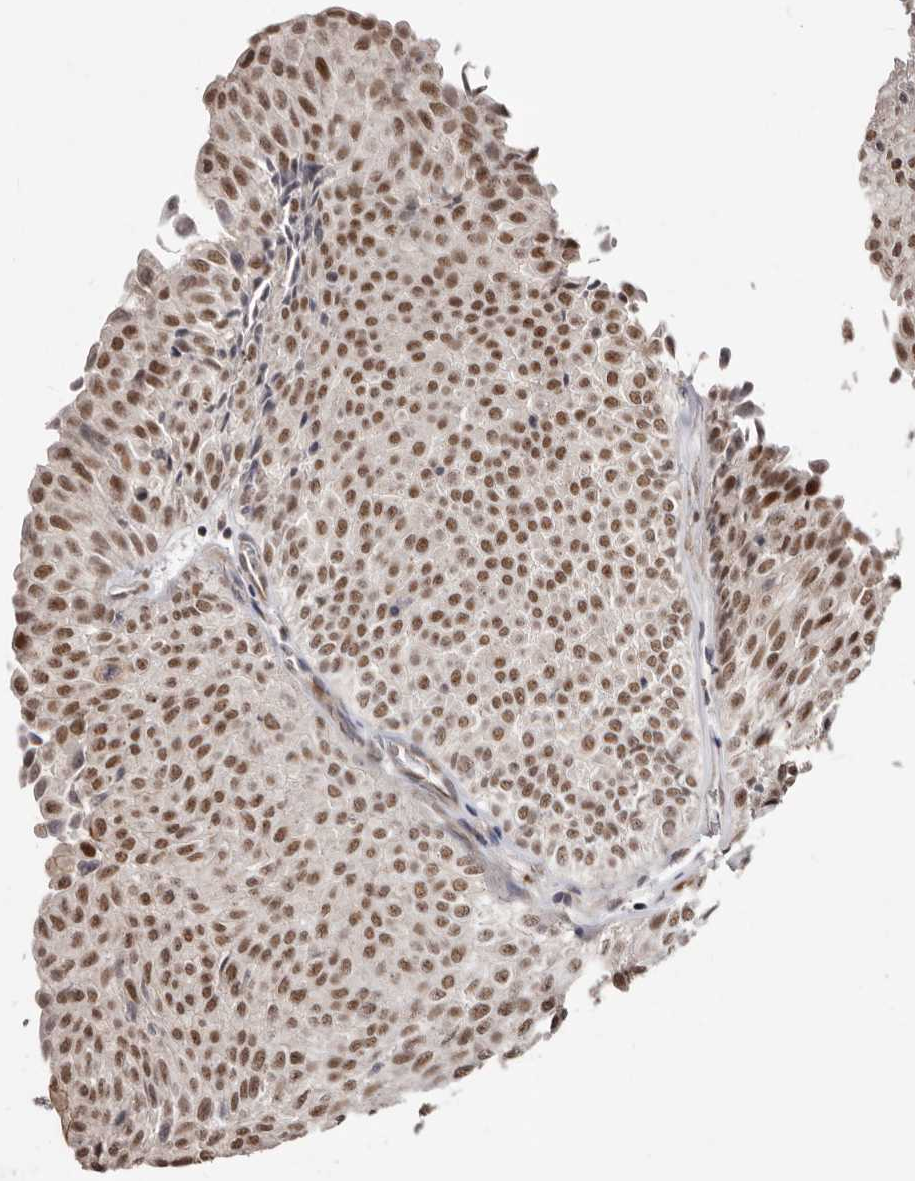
{"staining": {"intensity": "moderate", "quantity": ">75%", "location": "nuclear"}, "tissue": "urothelial cancer", "cell_type": "Tumor cells", "image_type": "cancer", "snomed": [{"axis": "morphology", "description": "Urothelial carcinoma, Low grade"}, {"axis": "topography", "description": "Urinary bladder"}], "caption": "The photomicrograph displays immunohistochemical staining of urothelial cancer. There is moderate nuclear staining is identified in approximately >75% of tumor cells.", "gene": "SRCAP", "patient": {"sex": "male", "age": 78}}